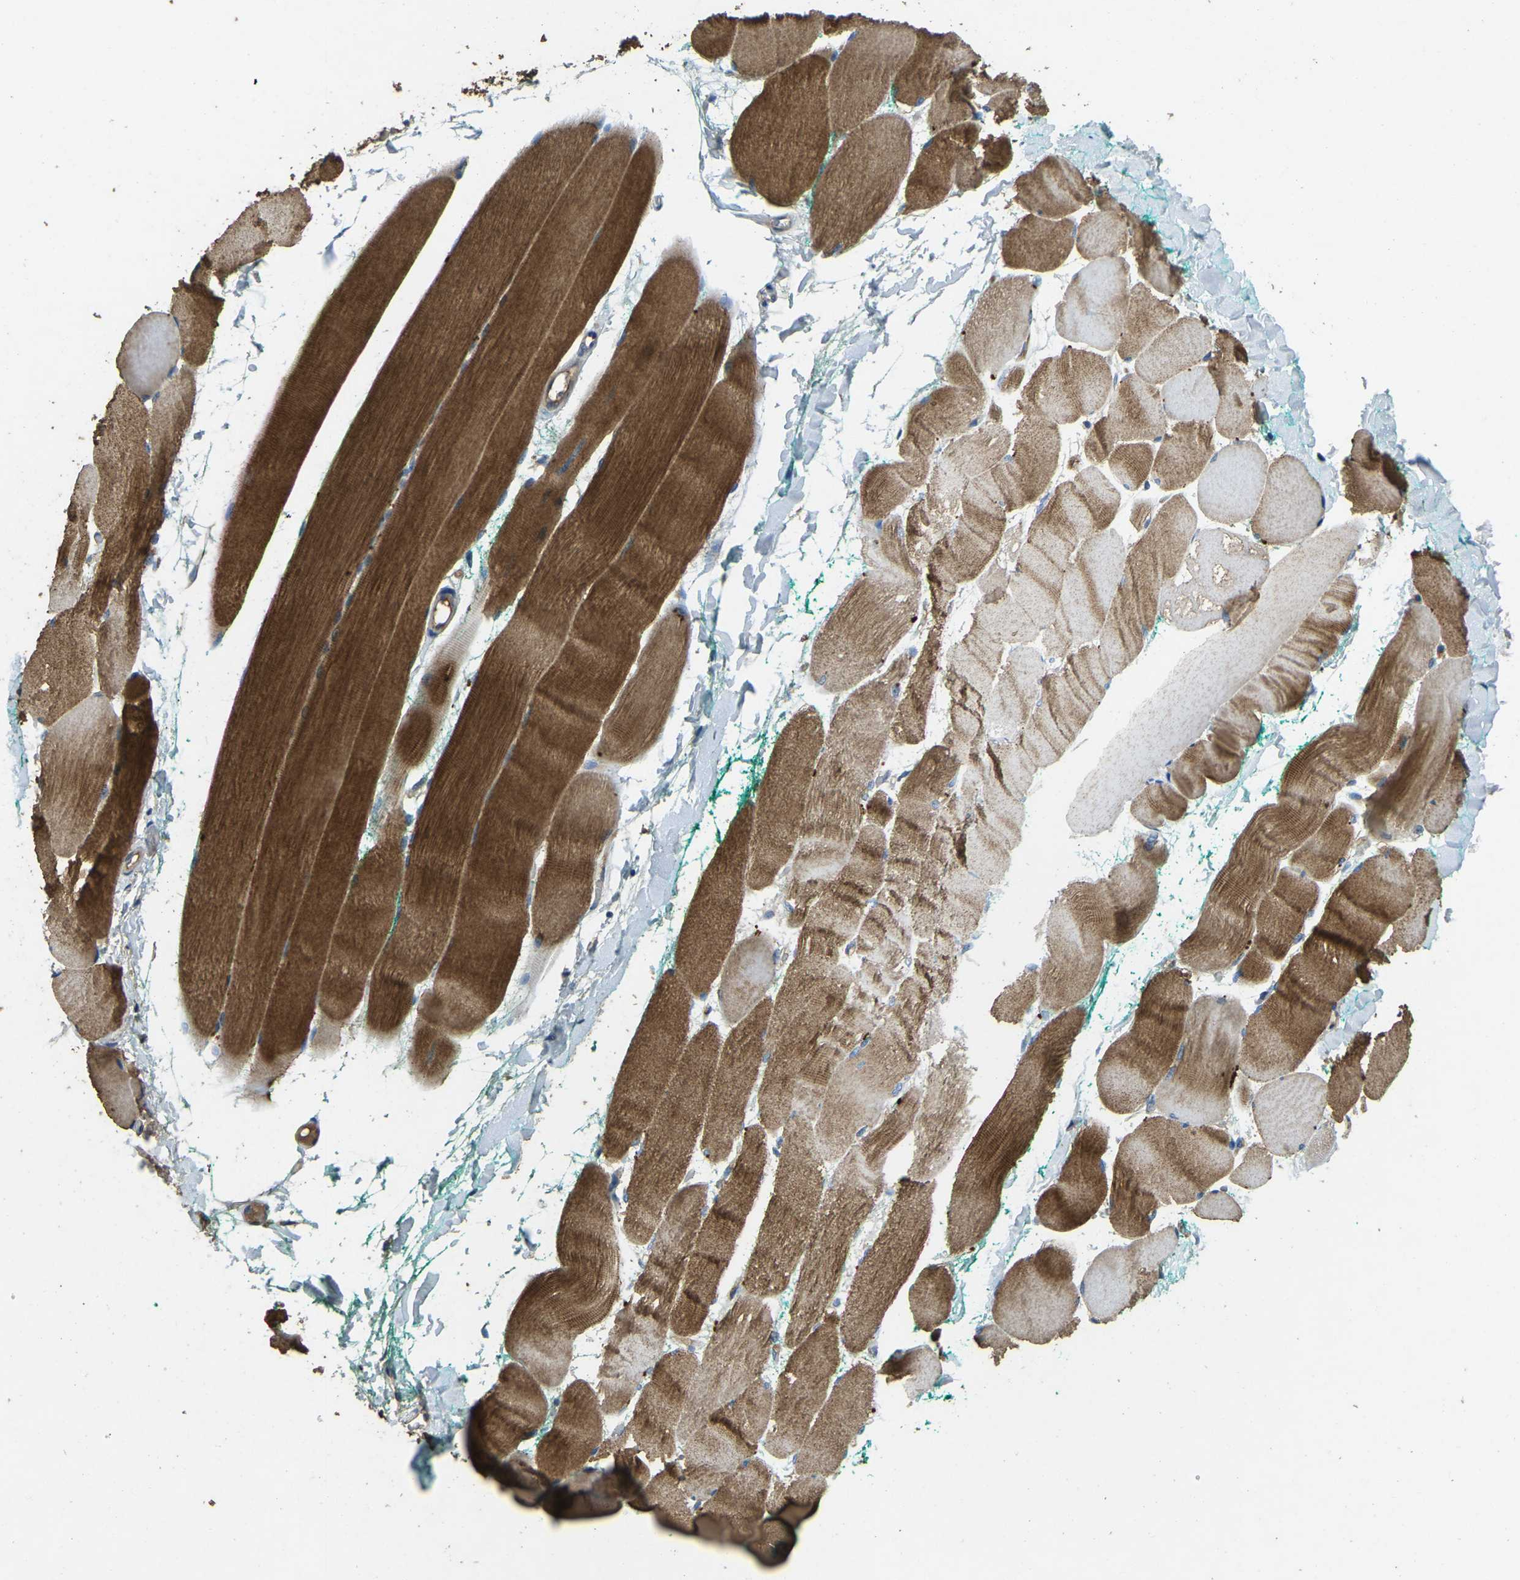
{"staining": {"intensity": "strong", "quantity": ">75%", "location": "cytoplasmic/membranous"}, "tissue": "skeletal muscle", "cell_type": "Myocytes", "image_type": "normal", "snomed": [{"axis": "morphology", "description": "Normal tissue, NOS"}, {"axis": "morphology", "description": "Squamous cell carcinoma, NOS"}, {"axis": "topography", "description": "Skeletal muscle"}], "caption": "About >75% of myocytes in normal skeletal muscle reveal strong cytoplasmic/membranous protein staining as visualized by brown immunohistochemical staining.", "gene": "ATP8B1", "patient": {"sex": "male", "age": 51}}